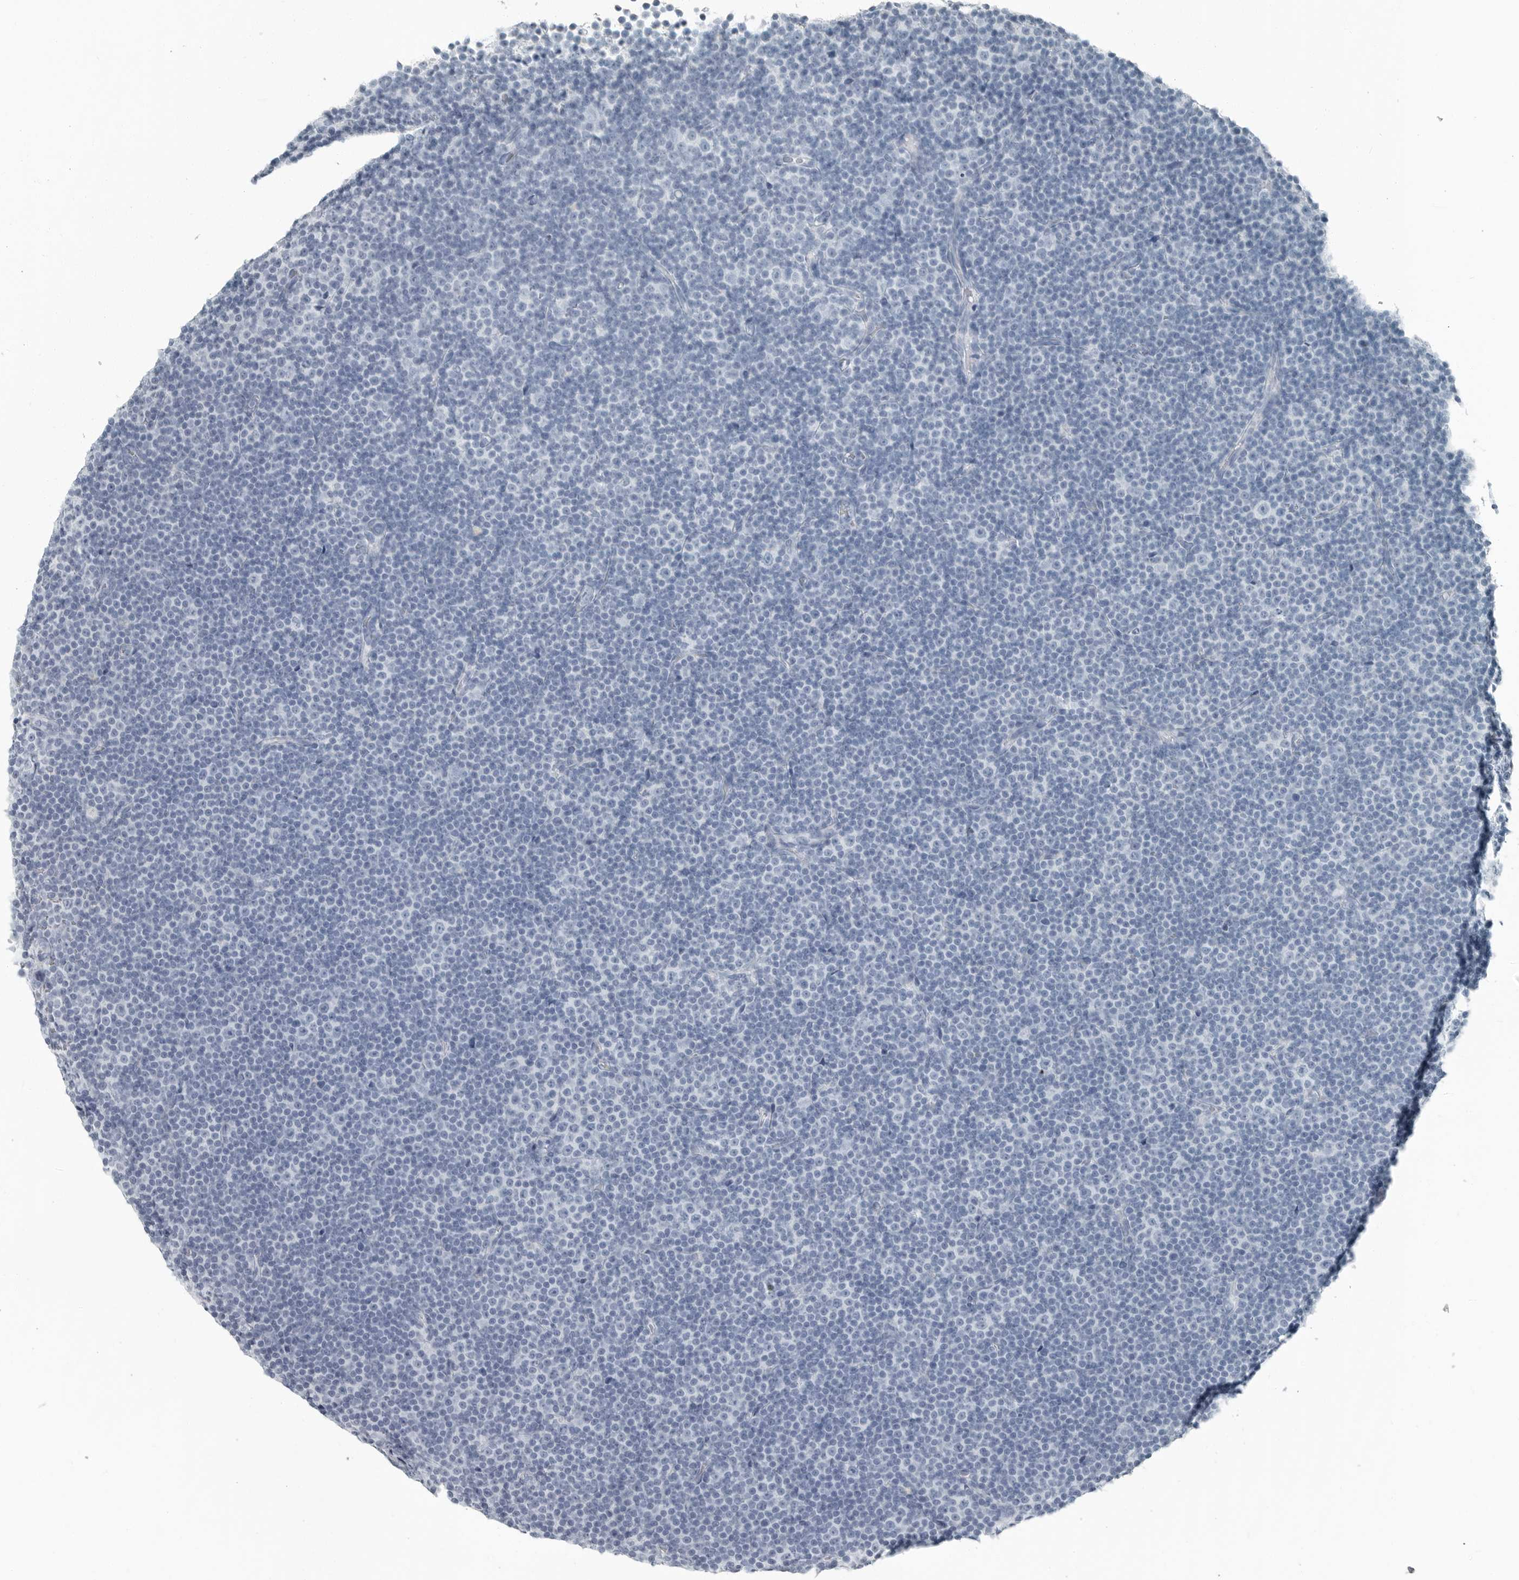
{"staining": {"intensity": "negative", "quantity": "none", "location": "none"}, "tissue": "lymphoma", "cell_type": "Tumor cells", "image_type": "cancer", "snomed": [{"axis": "morphology", "description": "Malignant lymphoma, non-Hodgkin's type, Low grade"}, {"axis": "topography", "description": "Lymph node"}], "caption": "This is a histopathology image of immunohistochemistry staining of malignant lymphoma, non-Hodgkin's type (low-grade), which shows no staining in tumor cells. Nuclei are stained in blue.", "gene": "FABP6", "patient": {"sex": "female", "age": 67}}